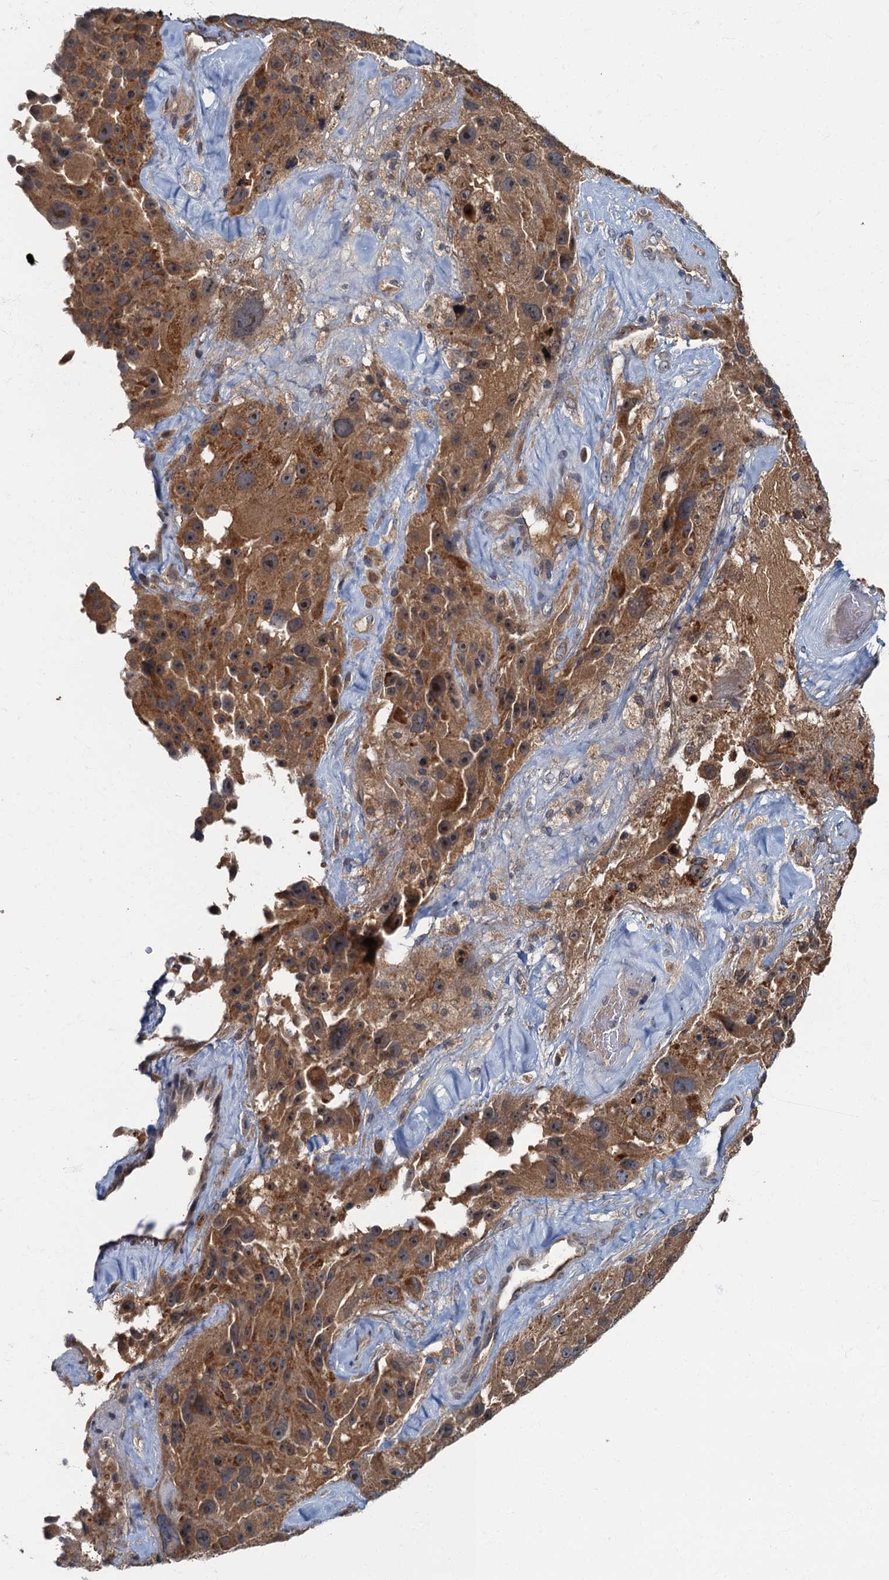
{"staining": {"intensity": "moderate", "quantity": ">75%", "location": "cytoplasmic/membranous"}, "tissue": "melanoma", "cell_type": "Tumor cells", "image_type": "cancer", "snomed": [{"axis": "morphology", "description": "Malignant melanoma, Metastatic site"}, {"axis": "topography", "description": "Lymph node"}], "caption": "Tumor cells exhibit medium levels of moderate cytoplasmic/membranous positivity in about >75% of cells in human melanoma. The staining is performed using DAB brown chromogen to label protein expression. The nuclei are counter-stained blue using hematoxylin.", "gene": "WDCP", "patient": {"sex": "male", "age": 62}}